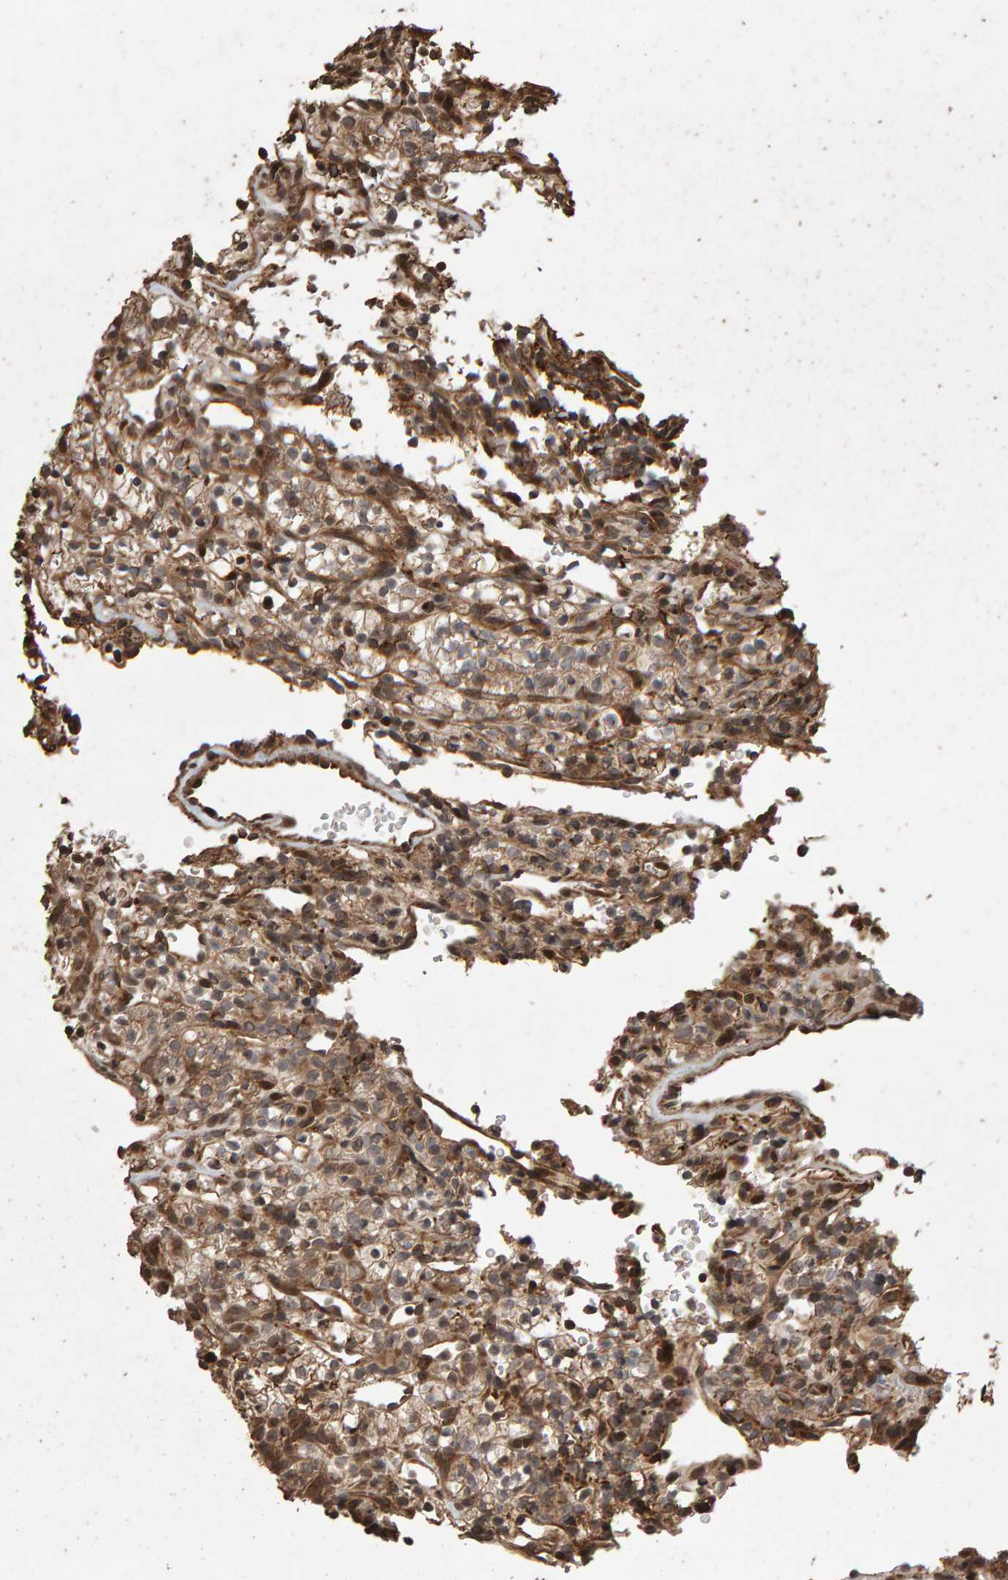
{"staining": {"intensity": "moderate", "quantity": ">75%", "location": "cytoplasmic/membranous"}, "tissue": "renal cancer", "cell_type": "Tumor cells", "image_type": "cancer", "snomed": [{"axis": "morphology", "description": "Adenocarcinoma, NOS"}, {"axis": "topography", "description": "Kidney"}], "caption": "DAB immunohistochemical staining of renal adenocarcinoma exhibits moderate cytoplasmic/membranous protein staining in about >75% of tumor cells.", "gene": "OSBP2", "patient": {"sex": "female", "age": 57}}